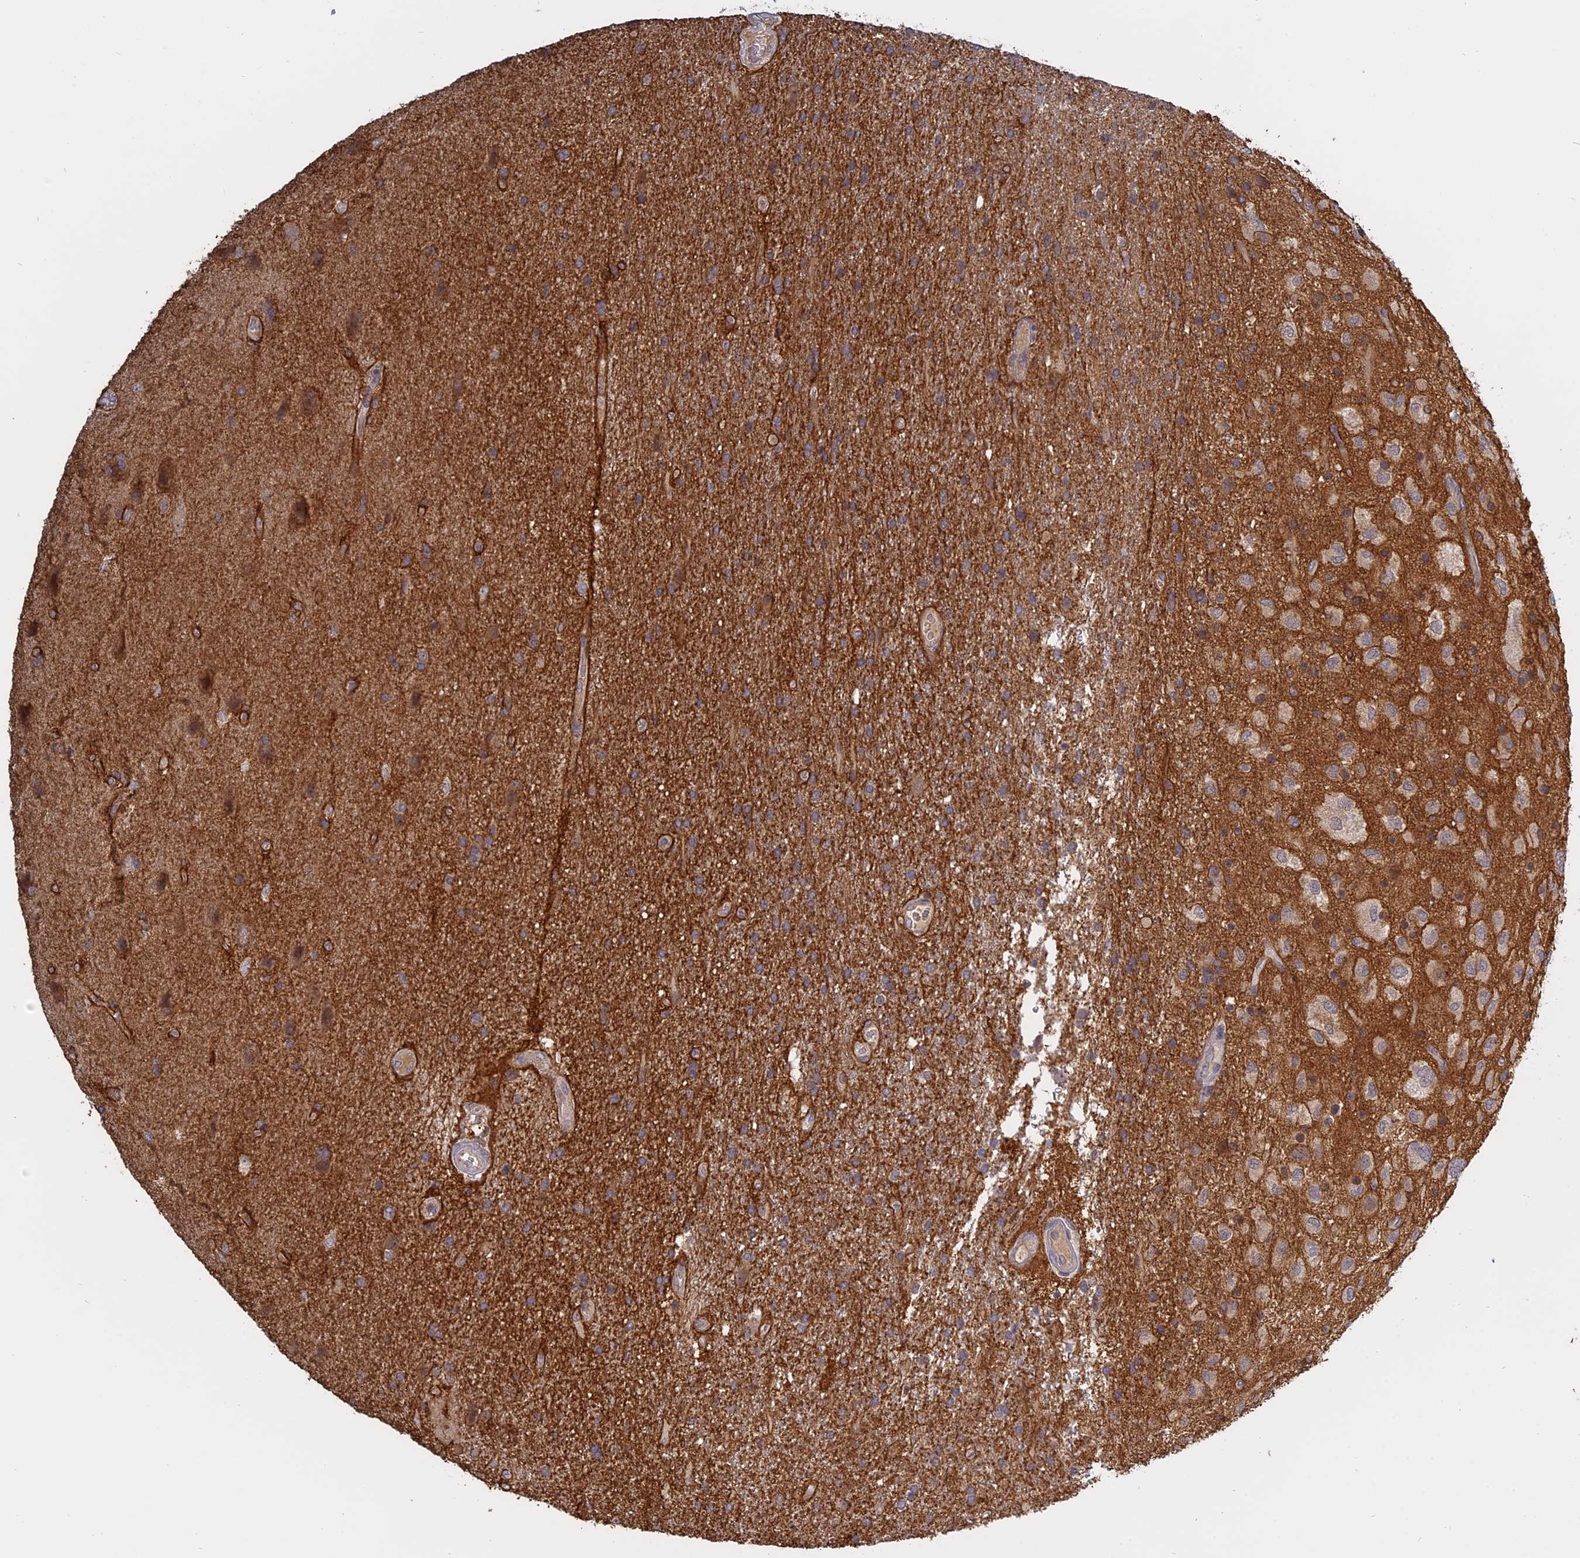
{"staining": {"intensity": "moderate", "quantity": "25%-75%", "location": "cytoplasmic/membranous"}, "tissue": "glioma", "cell_type": "Tumor cells", "image_type": "cancer", "snomed": [{"axis": "morphology", "description": "Glioma, malignant, Low grade"}, {"axis": "topography", "description": "Brain"}], "caption": "Protein expression by immunohistochemistry (IHC) reveals moderate cytoplasmic/membranous positivity in approximately 25%-75% of tumor cells in glioma. Nuclei are stained in blue.", "gene": "TMEM208", "patient": {"sex": "male", "age": 66}}